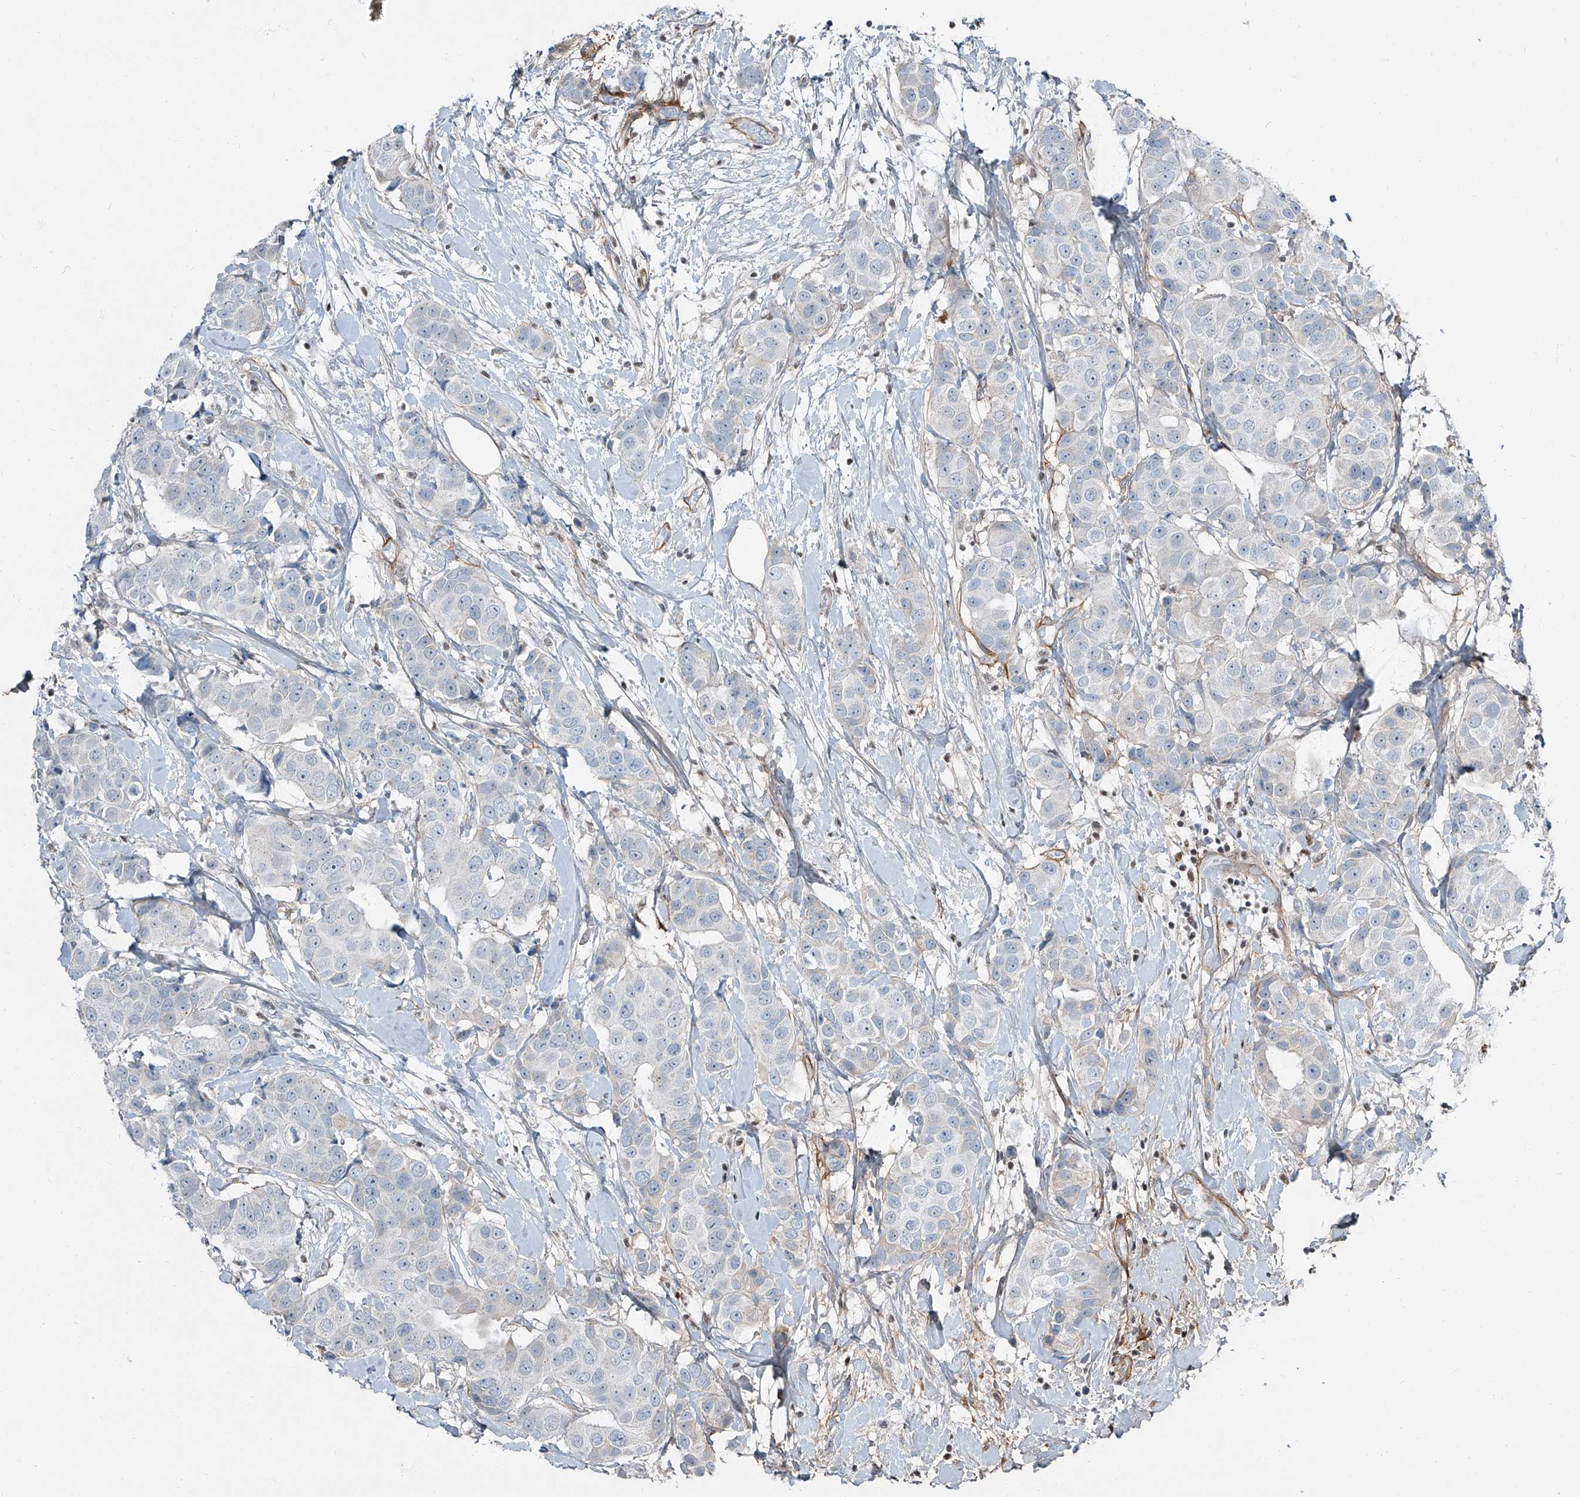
{"staining": {"intensity": "negative", "quantity": "none", "location": "none"}, "tissue": "breast cancer", "cell_type": "Tumor cells", "image_type": "cancer", "snomed": [{"axis": "morphology", "description": "Normal tissue, NOS"}, {"axis": "morphology", "description": "Duct carcinoma"}, {"axis": "topography", "description": "Breast"}], "caption": "This is an IHC image of human infiltrating ductal carcinoma (breast). There is no staining in tumor cells.", "gene": "HOXA3", "patient": {"sex": "female", "age": 39}}